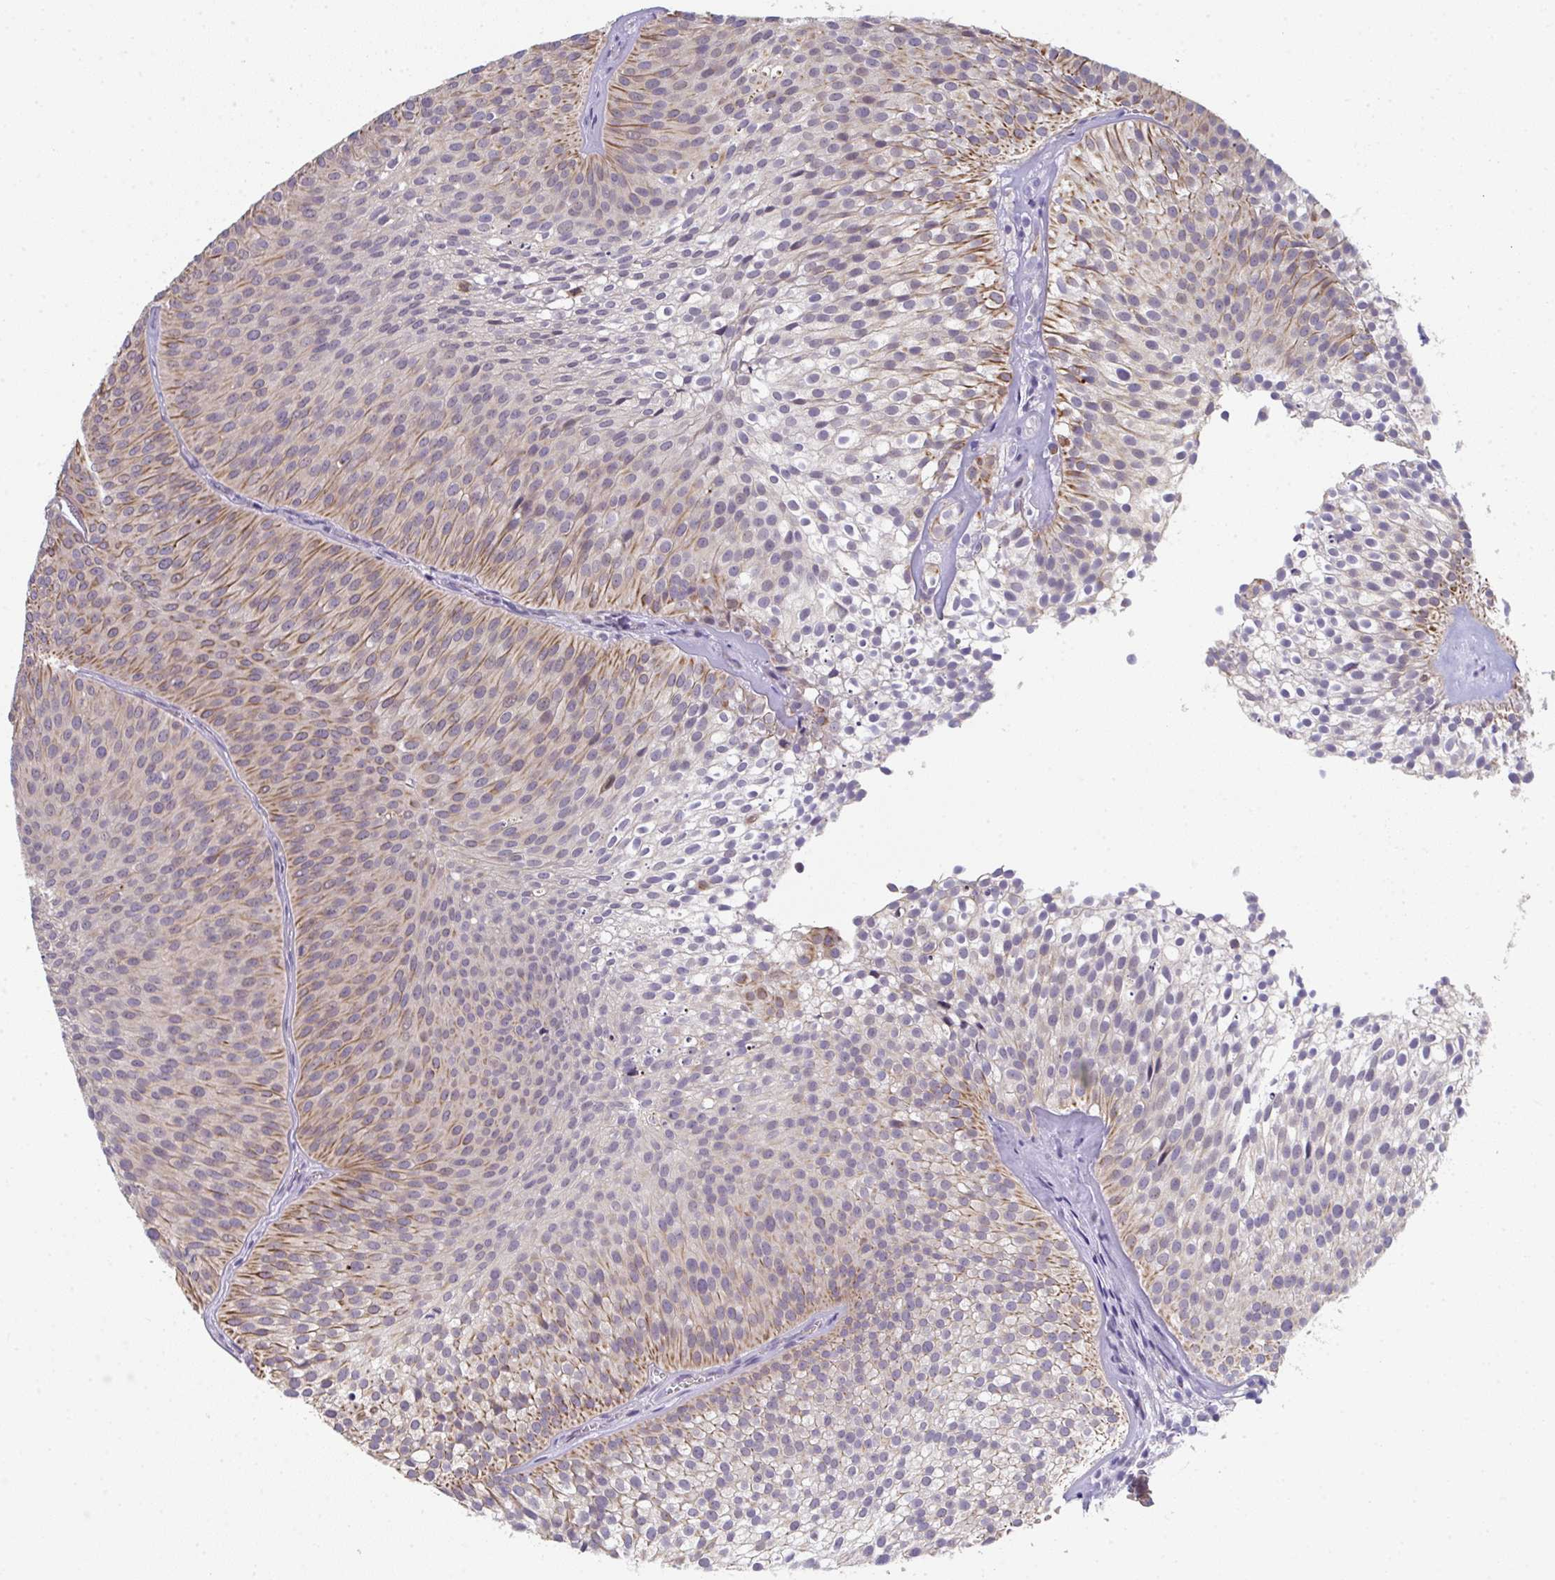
{"staining": {"intensity": "moderate", "quantity": "25%-75%", "location": "cytoplasmic/membranous,nuclear"}, "tissue": "urothelial cancer", "cell_type": "Tumor cells", "image_type": "cancer", "snomed": [{"axis": "morphology", "description": "Urothelial carcinoma, Low grade"}, {"axis": "topography", "description": "Urinary bladder"}], "caption": "Brown immunohistochemical staining in urothelial cancer shows moderate cytoplasmic/membranous and nuclear staining in about 25%-75% of tumor cells. The protein of interest is shown in brown color, while the nuclei are stained blue.", "gene": "RIOK1", "patient": {"sex": "male", "age": 91}}